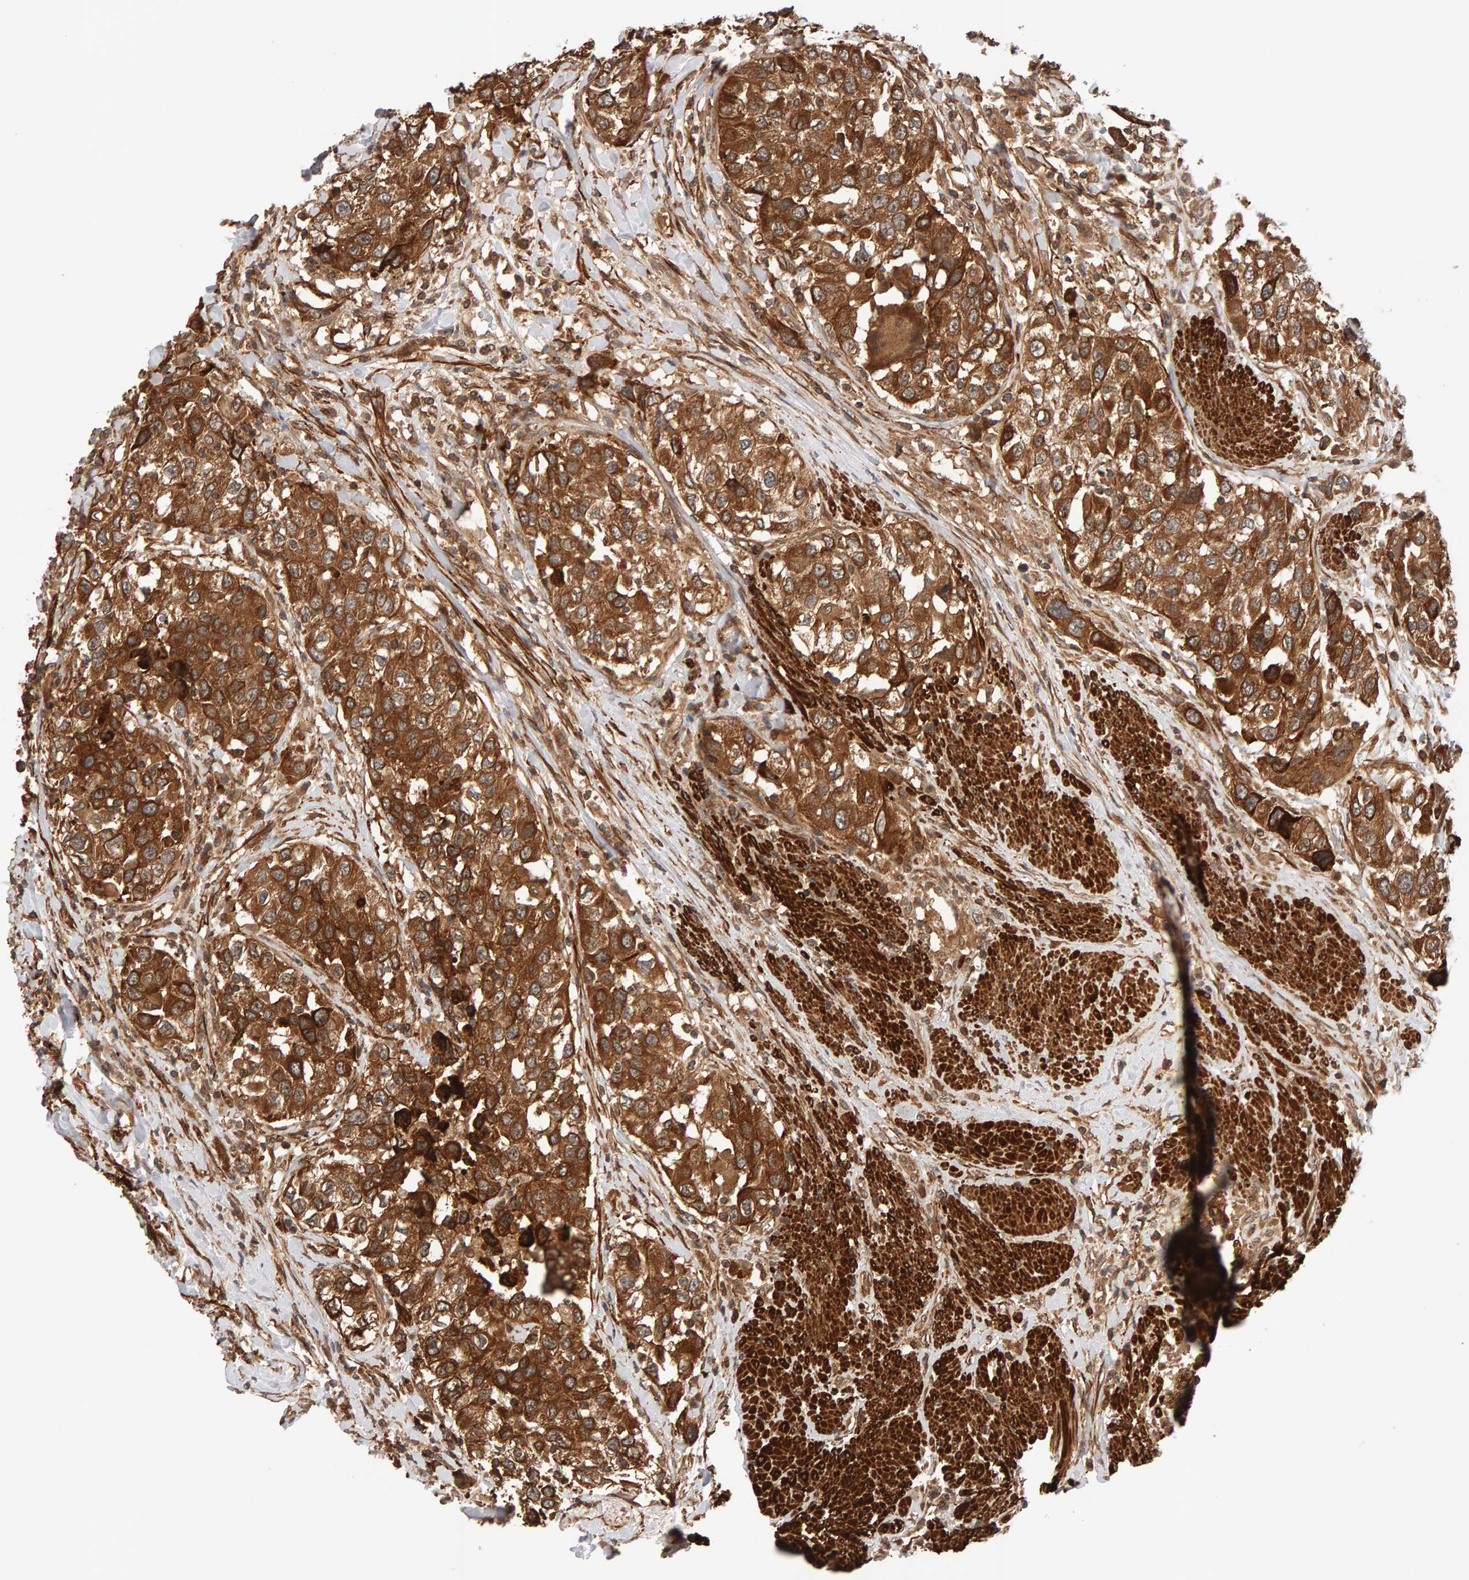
{"staining": {"intensity": "strong", "quantity": ">75%", "location": "cytoplasmic/membranous"}, "tissue": "urothelial cancer", "cell_type": "Tumor cells", "image_type": "cancer", "snomed": [{"axis": "morphology", "description": "Urothelial carcinoma, High grade"}, {"axis": "topography", "description": "Urinary bladder"}], "caption": "High-power microscopy captured an immunohistochemistry (IHC) micrograph of urothelial cancer, revealing strong cytoplasmic/membranous positivity in approximately >75% of tumor cells.", "gene": "SYNRG", "patient": {"sex": "female", "age": 80}}